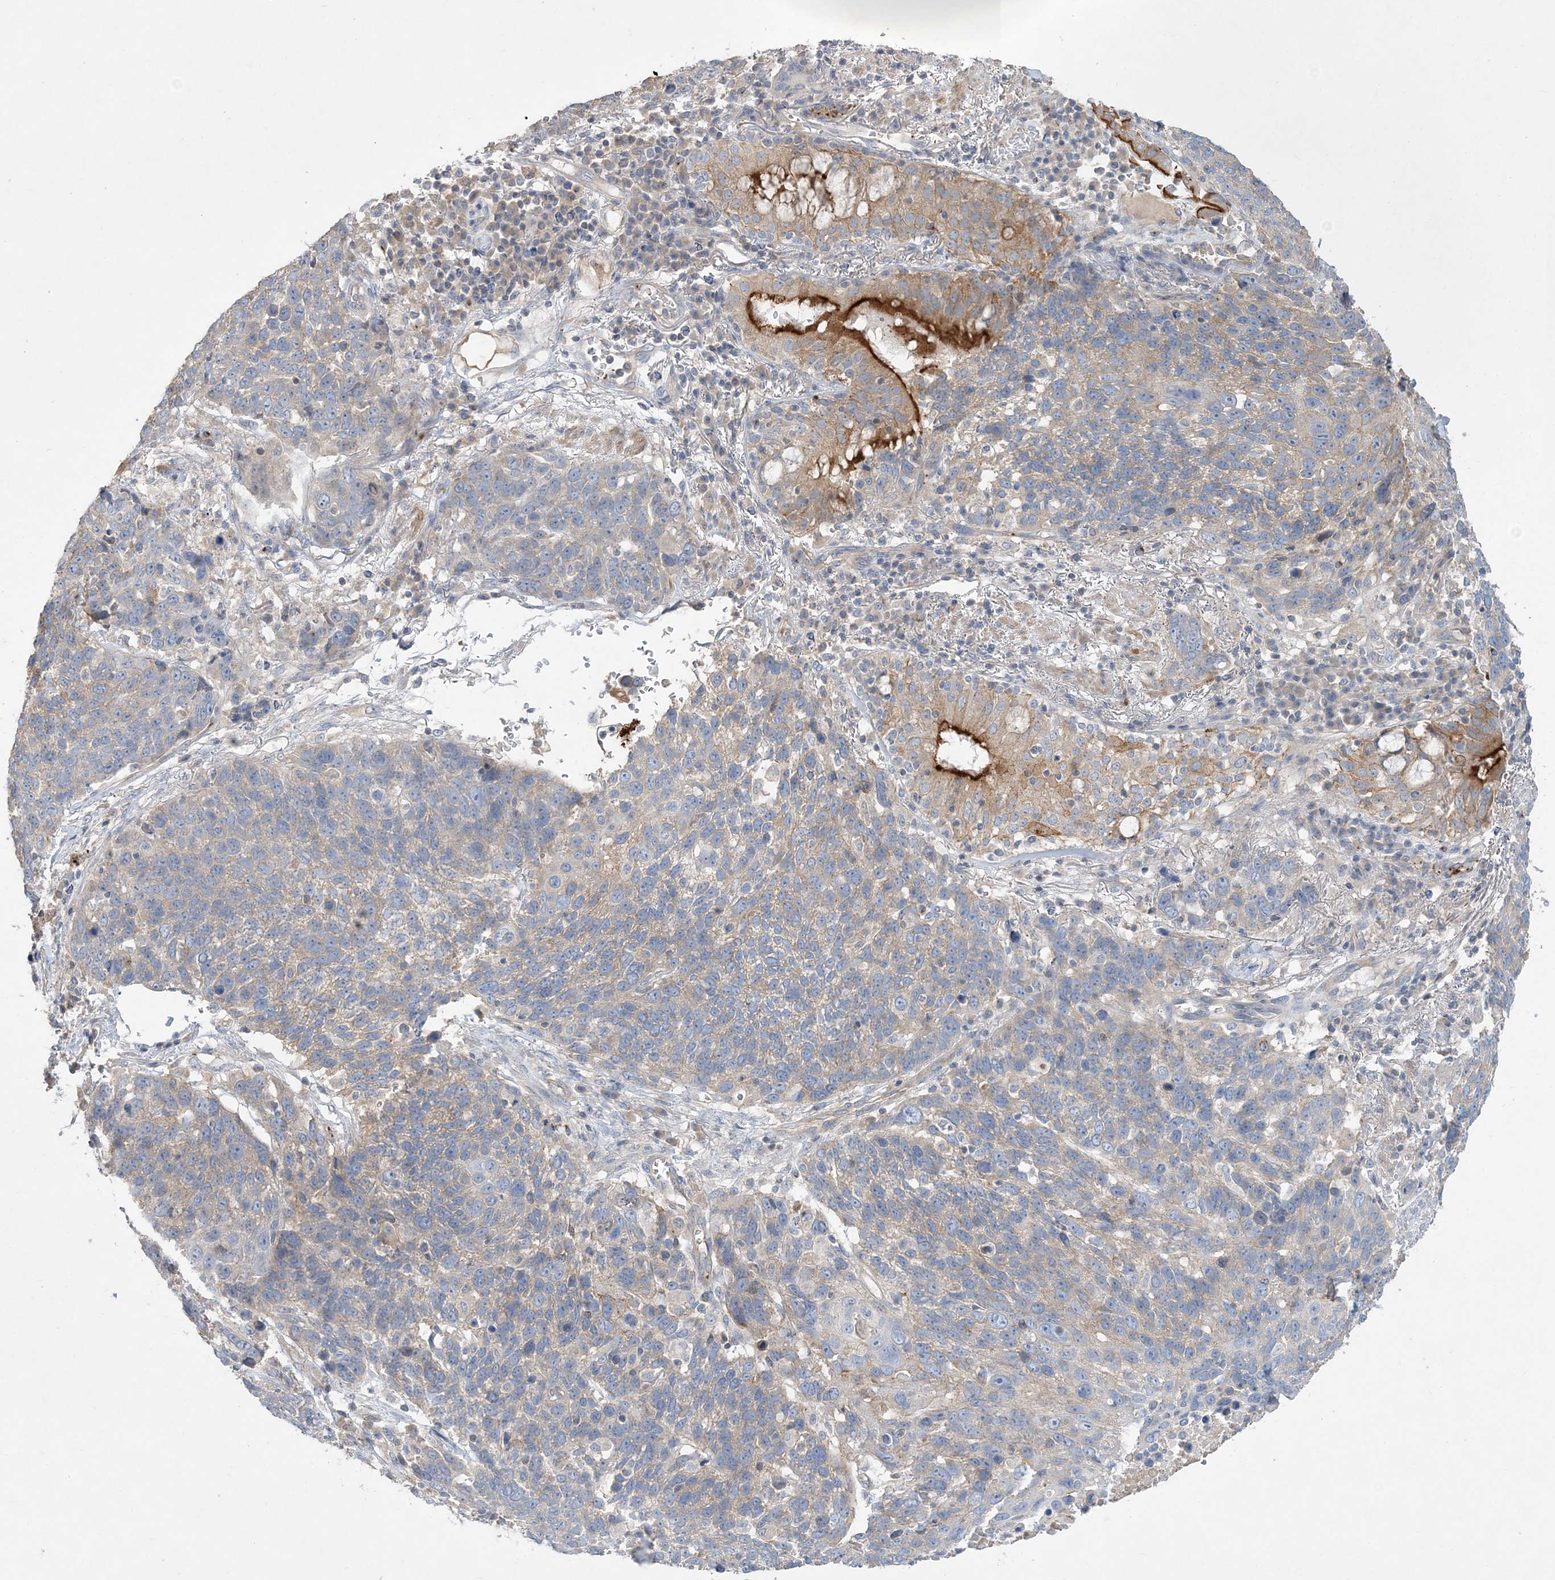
{"staining": {"intensity": "negative", "quantity": "none", "location": "none"}, "tissue": "lung cancer", "cell_type": "Tumor cells", "image_type": "cancer", "snomed": [{"axis": "morphology", "description": "Squamous cell carcinoma, NOS"}, {"axis": "topography", "description": "Lung"}], "caption": "Protein analysis of lung cancer shows no significant positivity in tumor cells.", "gene": "ADCK2", "patient": {"sex": "male", "age": 66}}